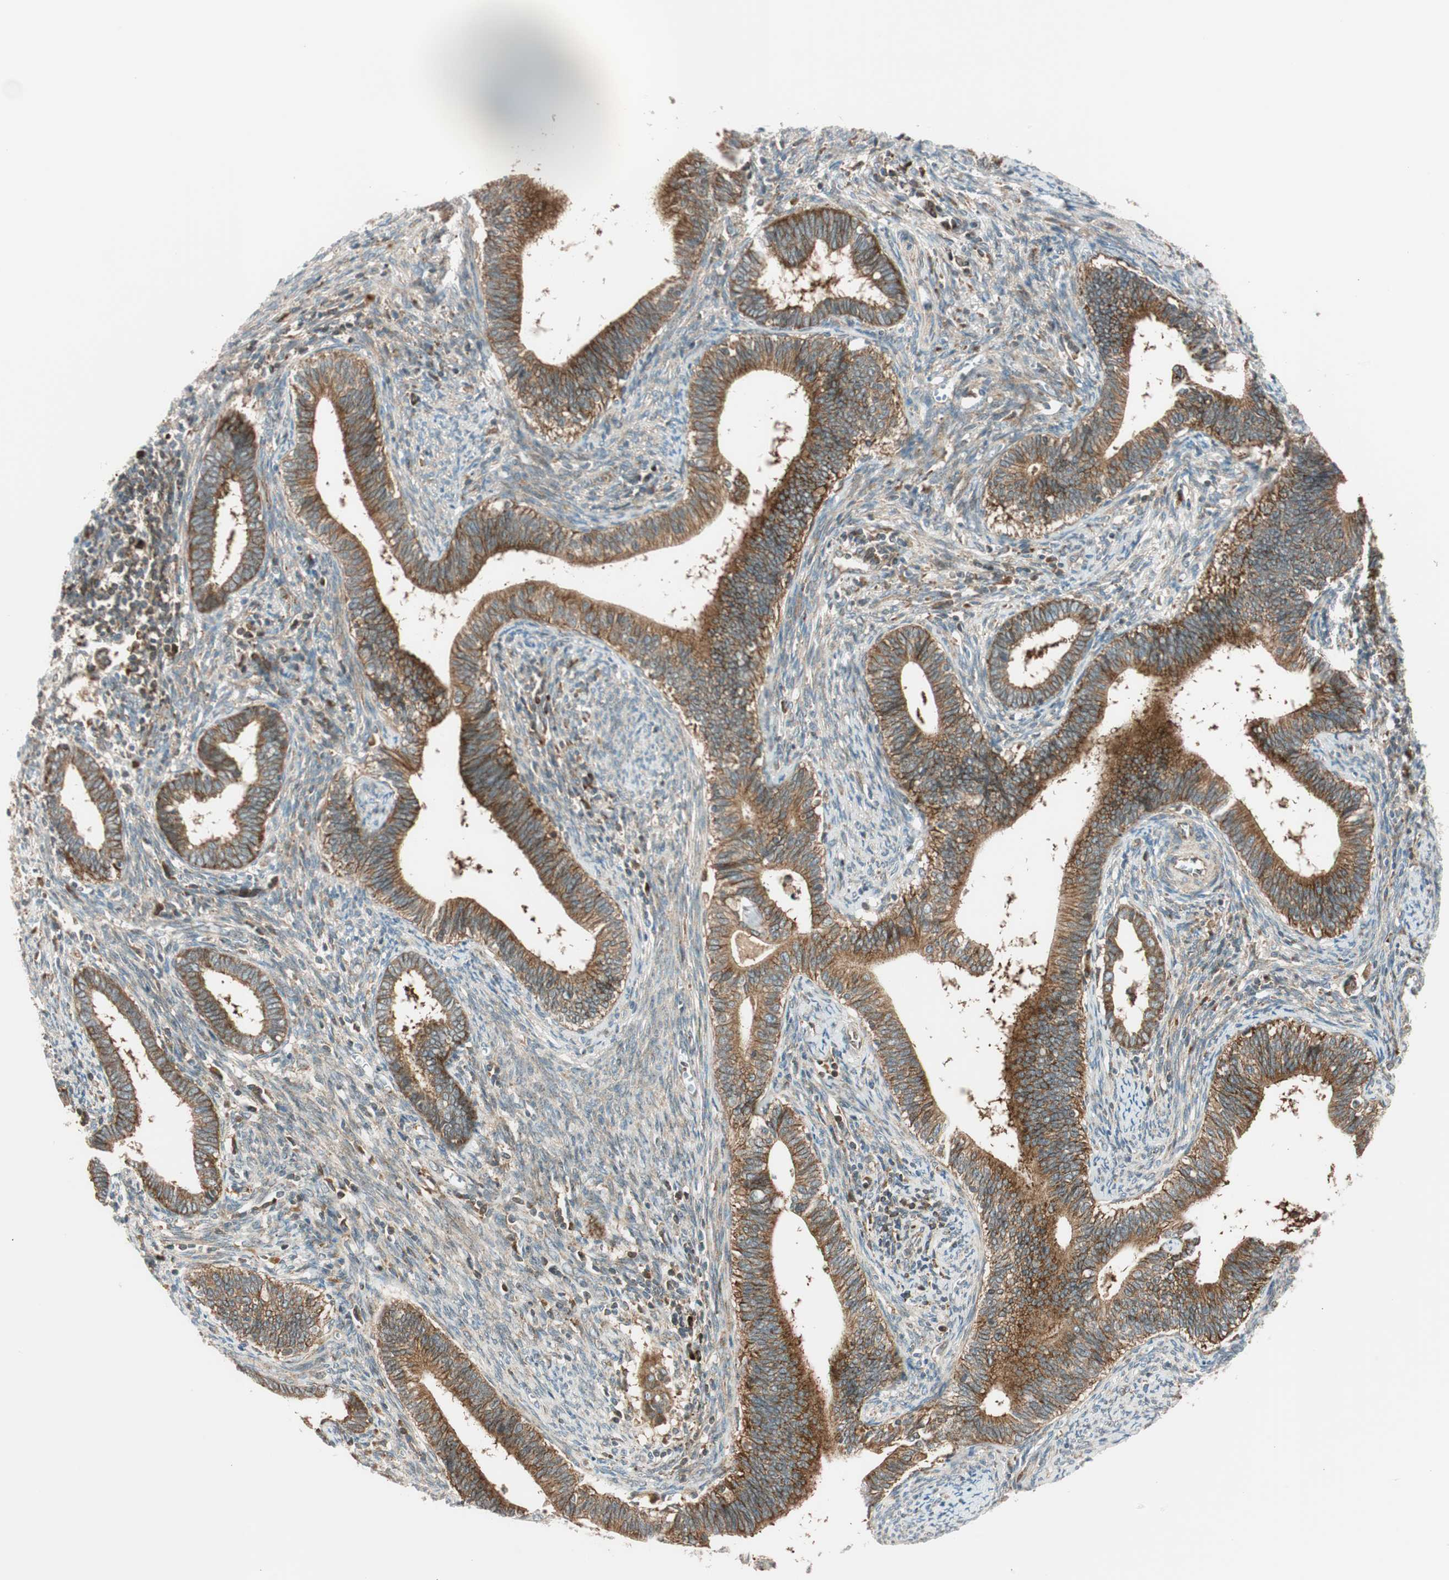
{"staining": {"intensity": "strong", "quantity": ">75%", "location": "cytoplasmic/membranous"}, "tissue": "cervical cancer", "cell_type": "Tumor cells", "image_type": "cancer", "snomed": [{"axis": "morphology", "description": "Adenocarcinoma, NOS"}, {"axis": "topography", "description": "Cervix"}], "caption": "Cervical adenocarcinoma was stained to show a protein in brown. There is high levels of strong cytoplasmic/membranous expression in about >75% of tumor cells. The protein of interest is shown in brown color, while the nuclei are stained blue.", "gene": "ABI1", "patient": {"sex": "female", "age": 44}}